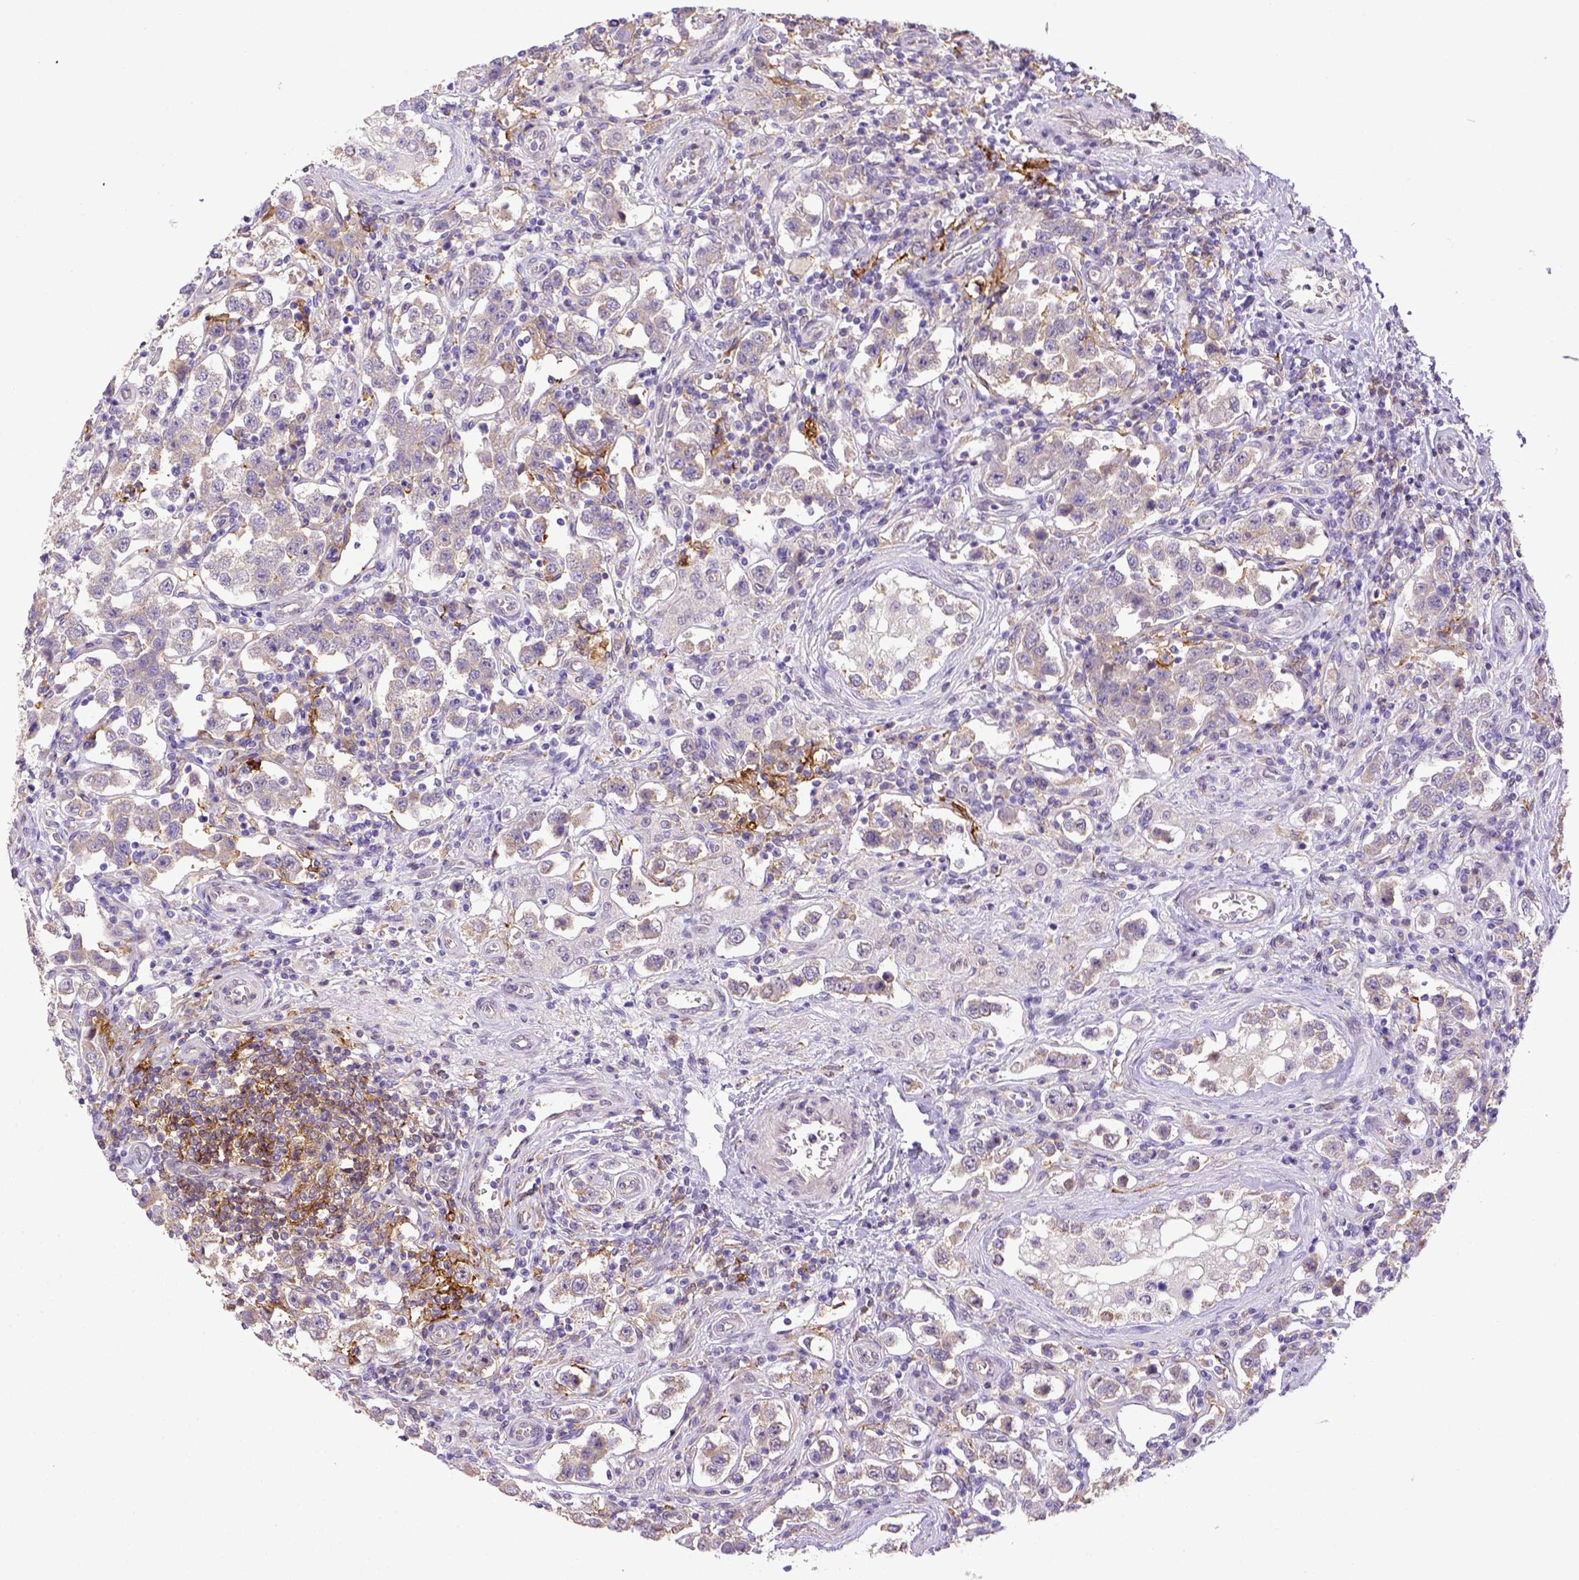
{"staining": {"intensity": "negative", "quantity": "none", "location": "none"}, "tissue": "testis cancer", "cell_type": "Tumor cells", "image_type": "cancer", "snomed": [{"axis": "morphology", "description": "Seminoma, NOS"}, {"axis": "topography", "description": "Testis"}], "caption": "Immunohistochemistry micrograph of testis seminoma stained for a protein (brown), which exhibits no staining in tumor cells. (DAB immunohistochemistry with hematoxylin counter stain).", "gene": "CD40", "patient": {"sex": "male", "age": 37}}